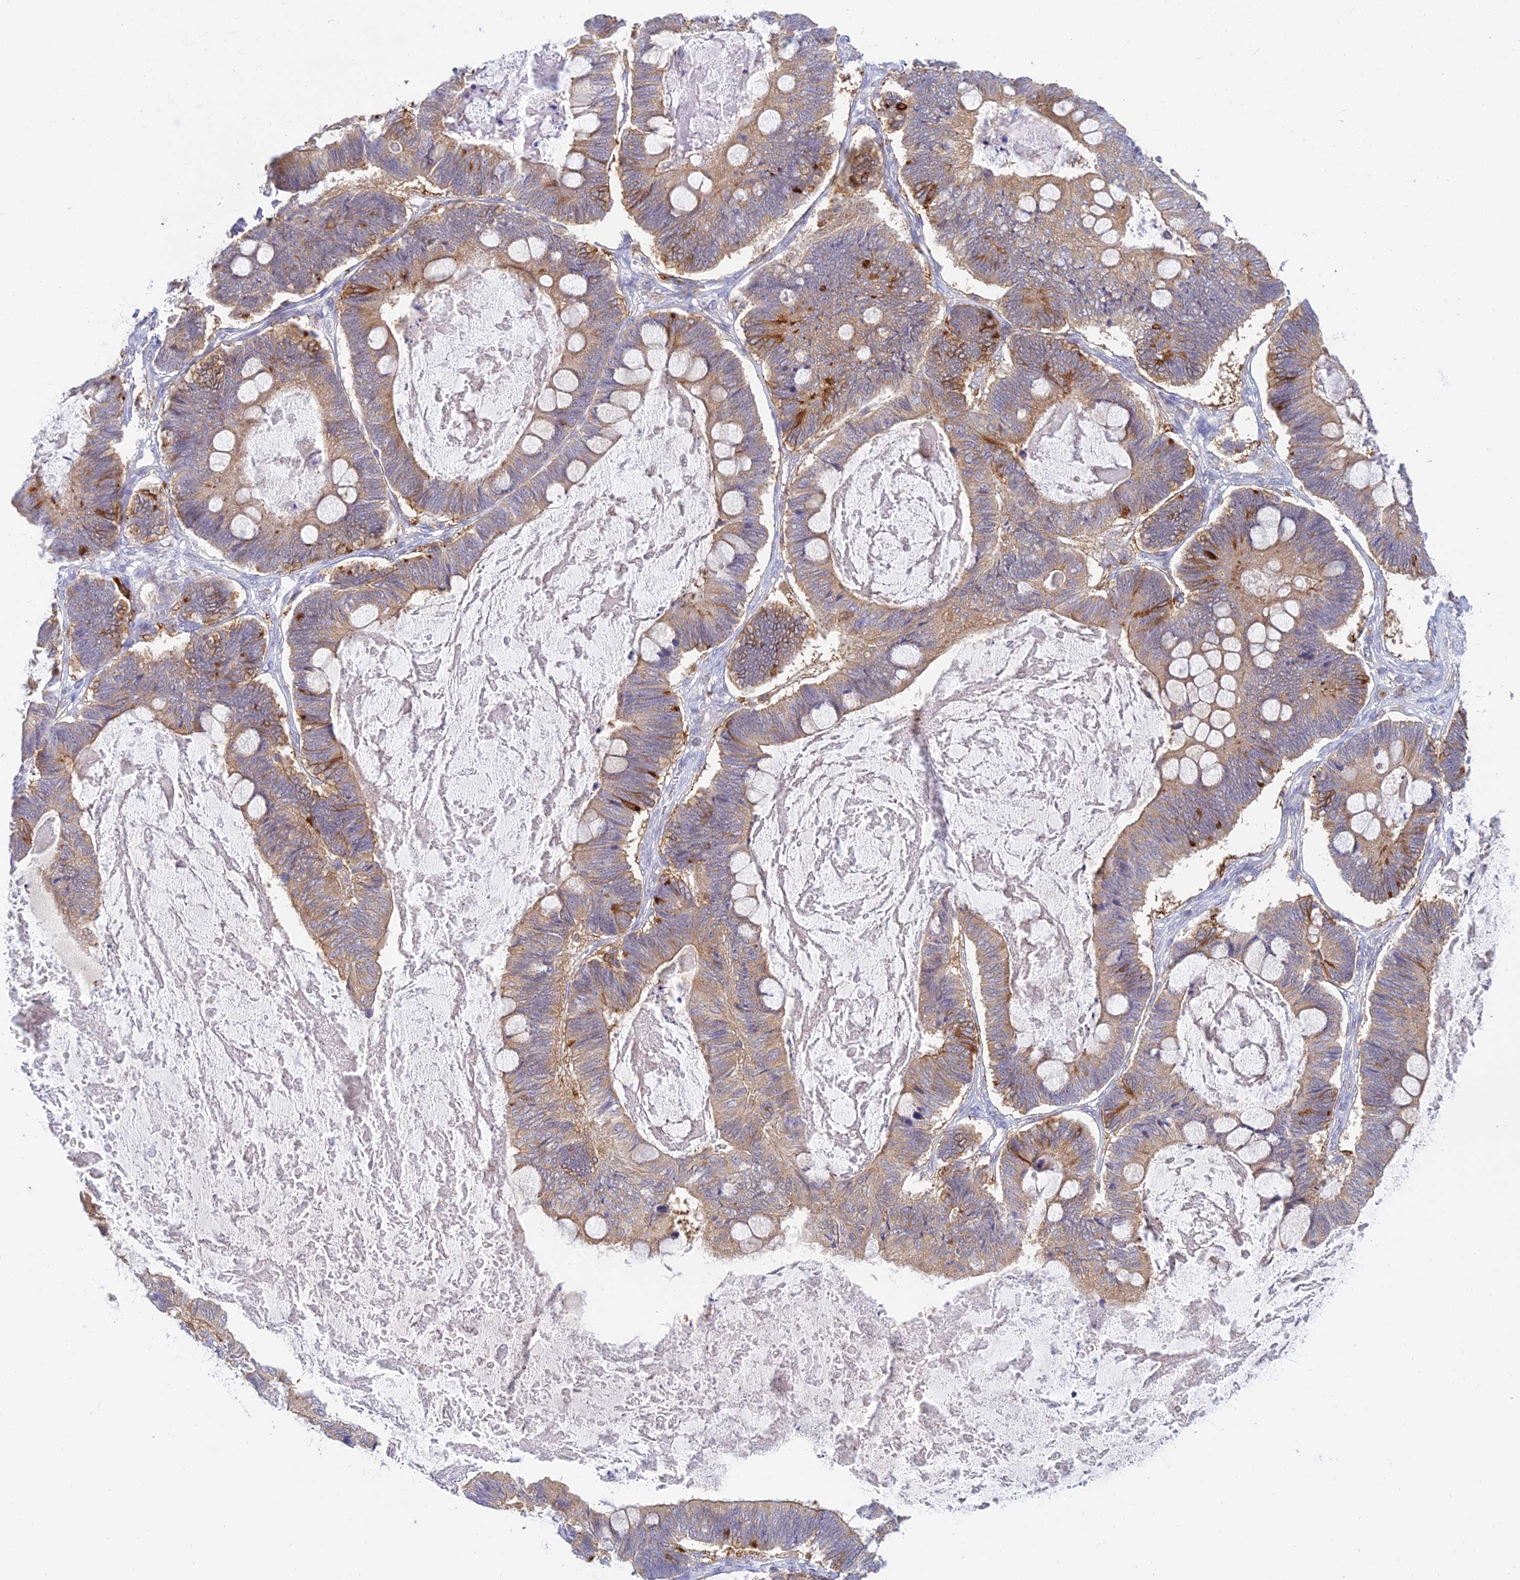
{"staining": {"intensity": "weak", "quantity": "25%-75%", "location": "cytoplasmic/membranous"}, "tissue": "ovarian cancer", "cell_type": "Tumor cells", "image_type": "cancer", "snomed": [{"axis": "morphology", "description": "Cystadenocarcinoma, mucinous, NOS"}, {"axis": "topography", "description": "Ovary"}], "caption": "Protein expression analysis of ovarian cancer (mucinous cystadenocarcinoma) demonstrates weak cytoplasmic/membranous expression in approximately 25%-75% of tumor cells.", "gene": "UBE2G1", "patient": {"sex": "female", "age": 61}}